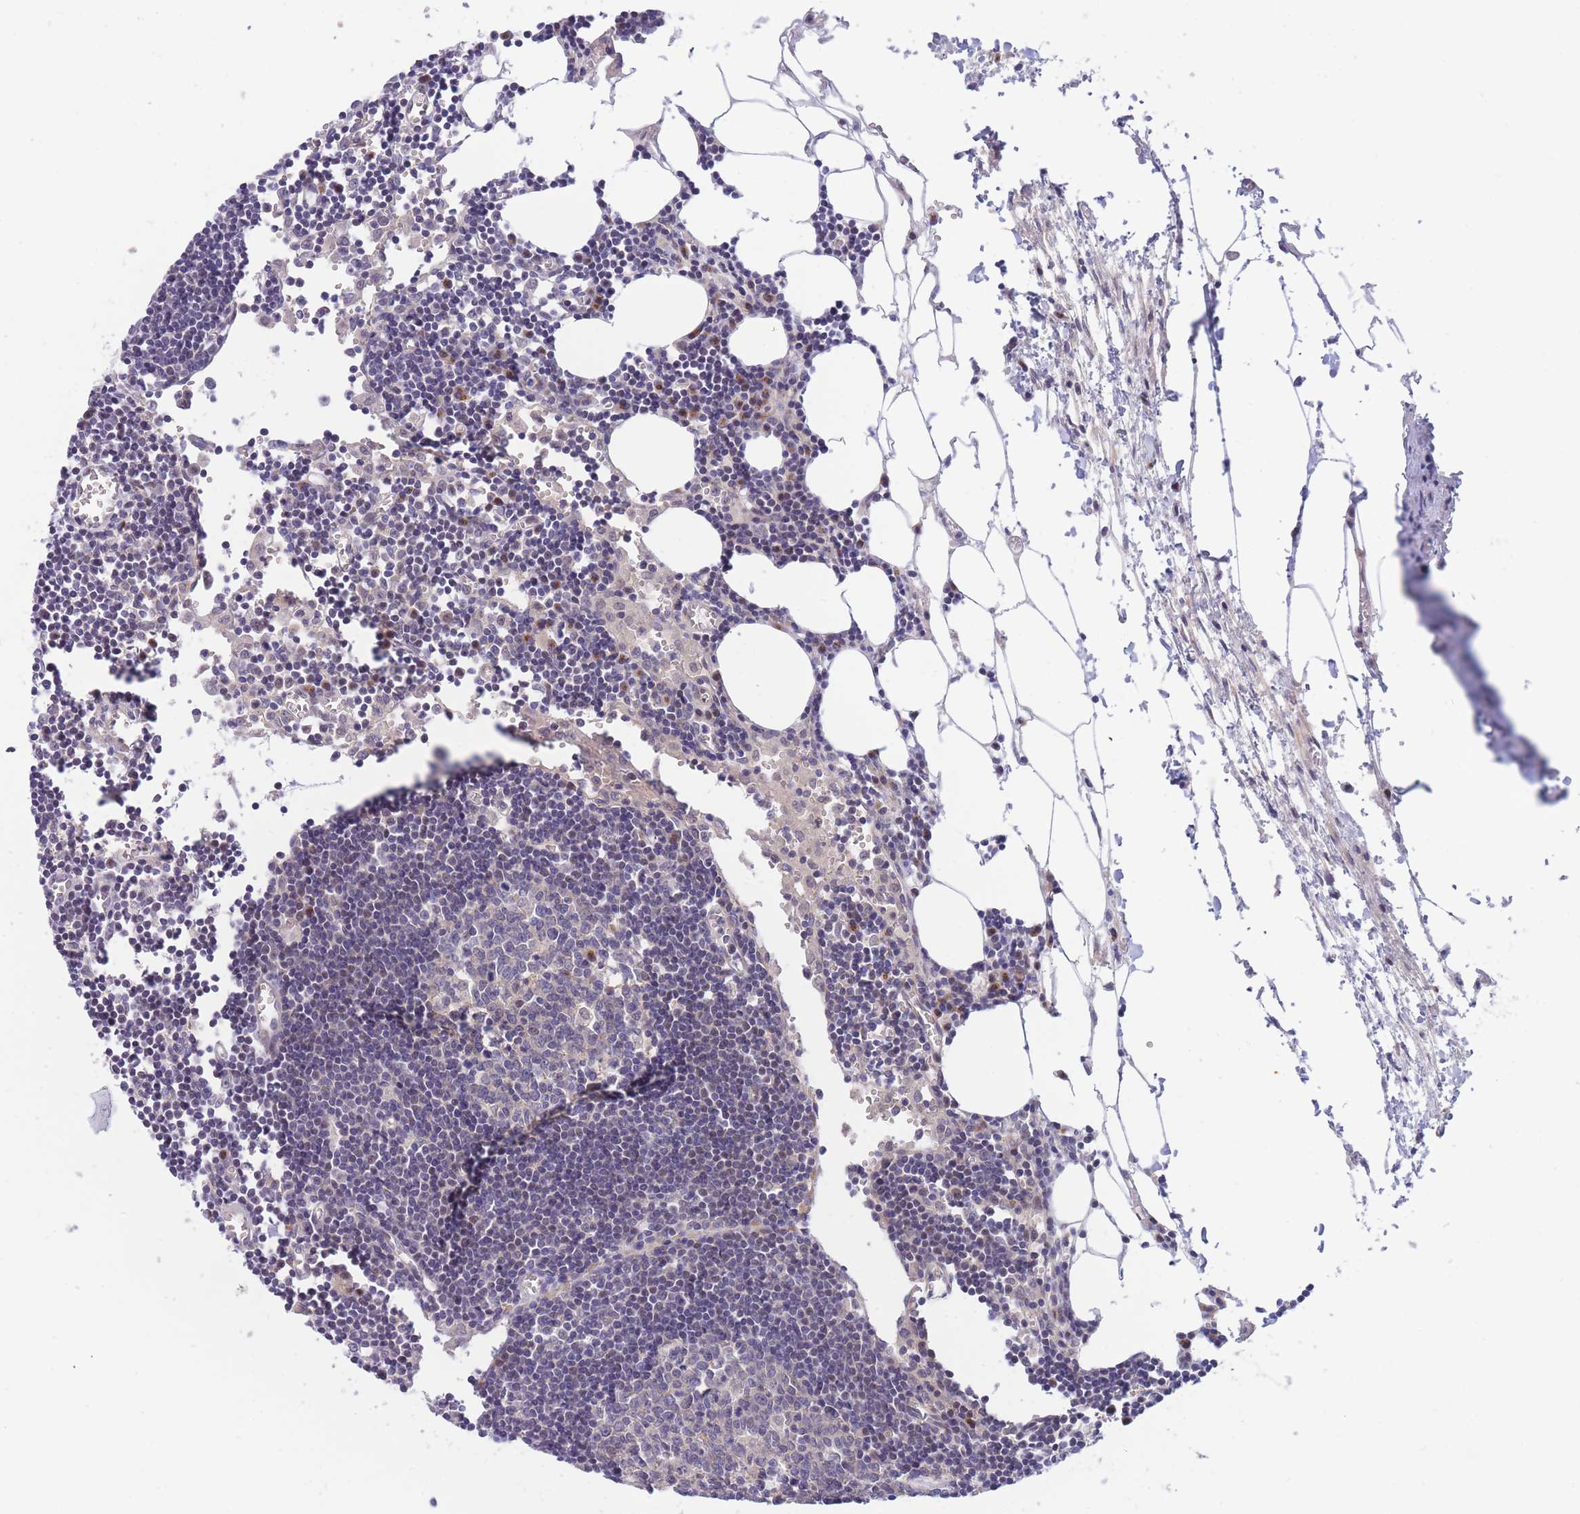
{"staining": {"intensity": "negative", "quantity": "none", "location": "none"}, "tissue": "lymph node", "cell_type": "Germinal center cells", "image_type": "normal", "snomed": [{"axis": "morphology", "description": "Normal tissue, NOS"}, {"axis": "topography", "description": "Lymph node"}], "caption": "The histopathology image exhibits no staining of germinal center cells in benign lymph node. (DAB IHC with hematoxylin counter stain).", "gene": "APOL4", "patient": {"sex": "male", "age": 62}}